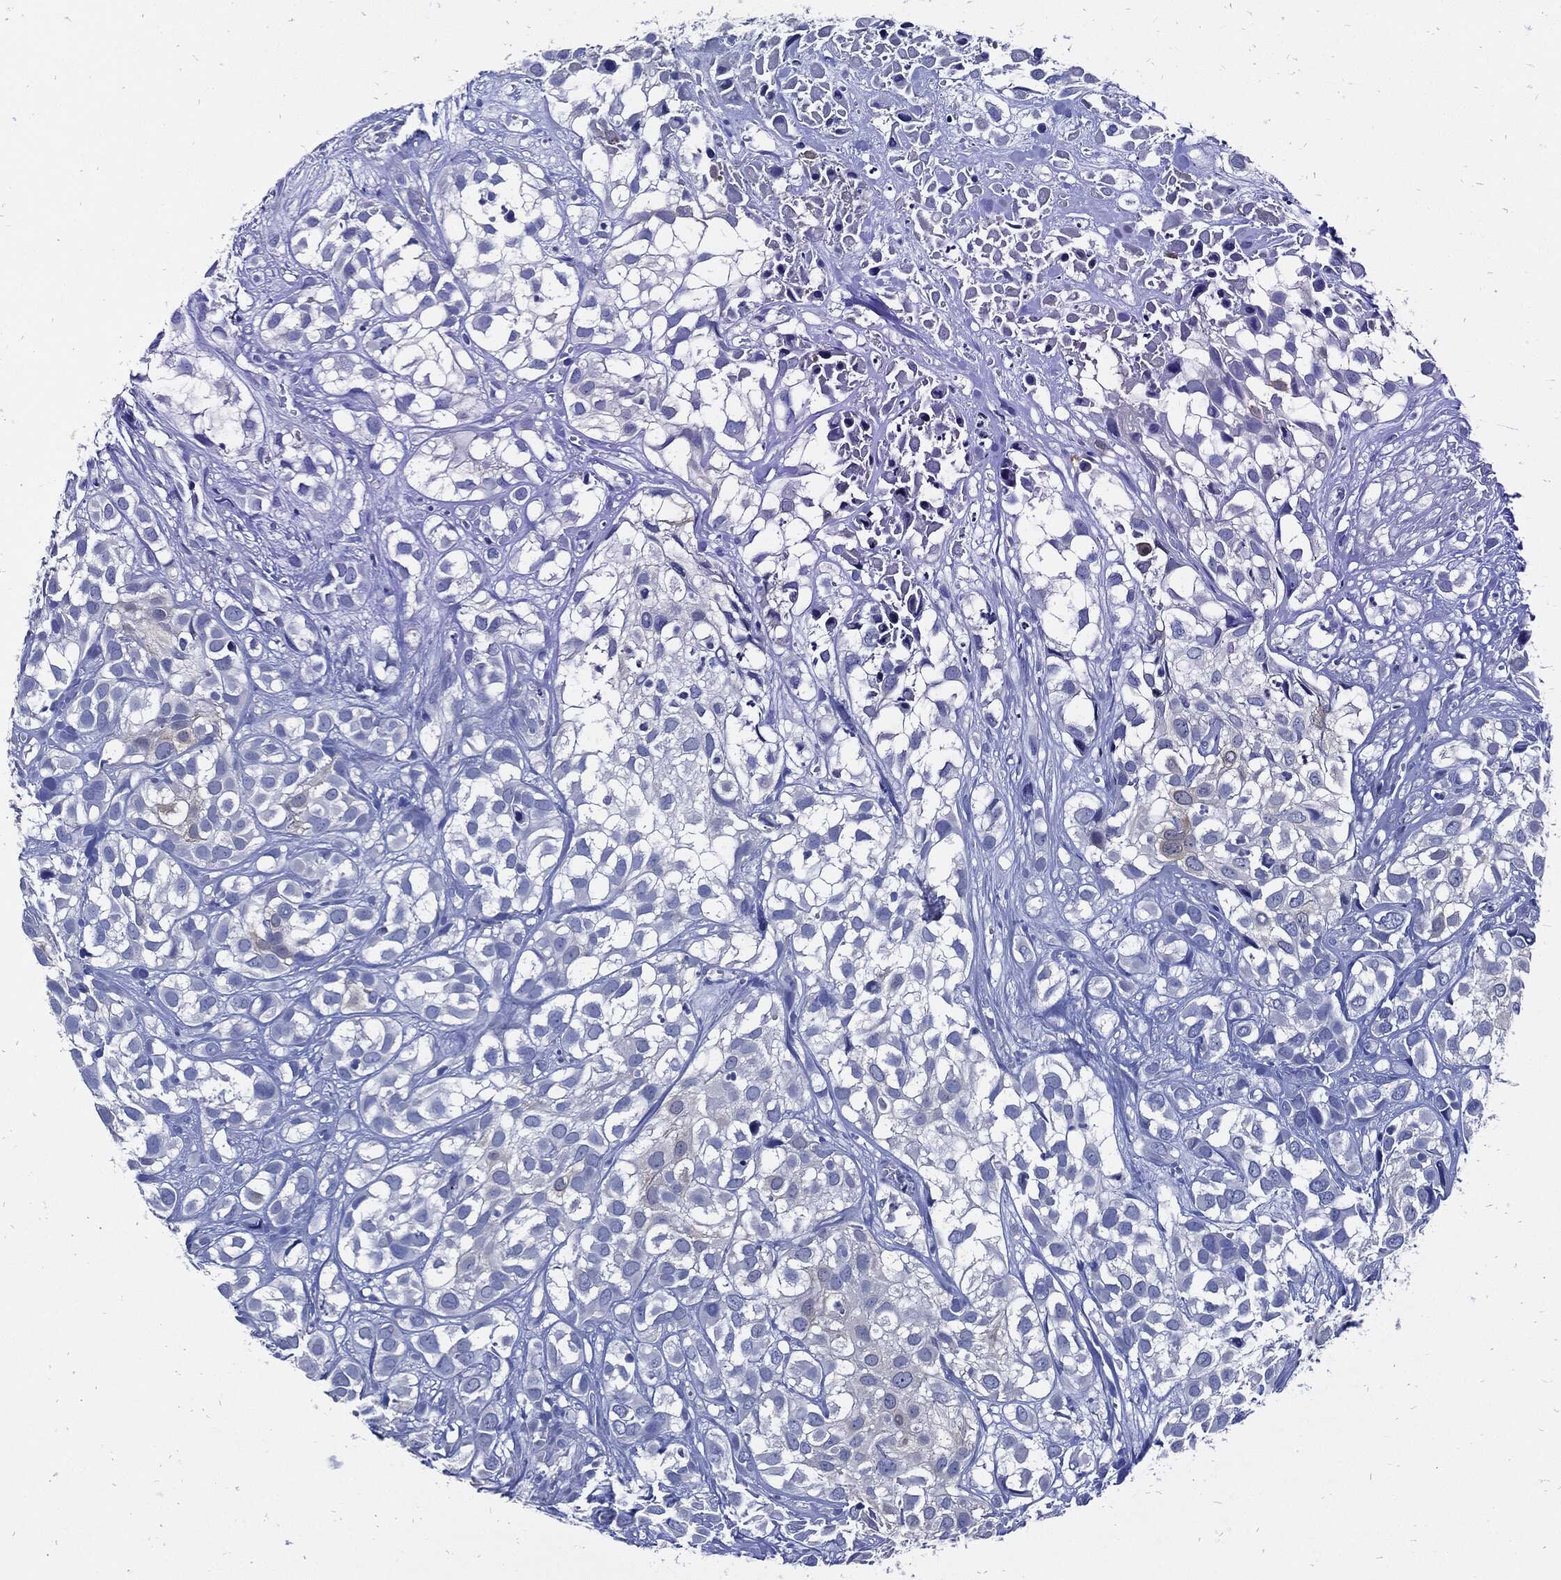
{"staining": {"intensity": "negative", "quantity": "none", "location": "none"}, "tissue": "urothelial cancer", "cell_type": "Tumor cells", "image_type": "cancer", "snomed": [{"axis": "morphology", "description": "Urothelial carcinoma, High grade"}, {"axis": "topography", "description": "Urinary bladder"}], "caption": "Protein analysis of urothelial cancer shows no significant expression in tumor cells.", "gene": "FABP4", "patient": {"sex": "male", "age": 56}}